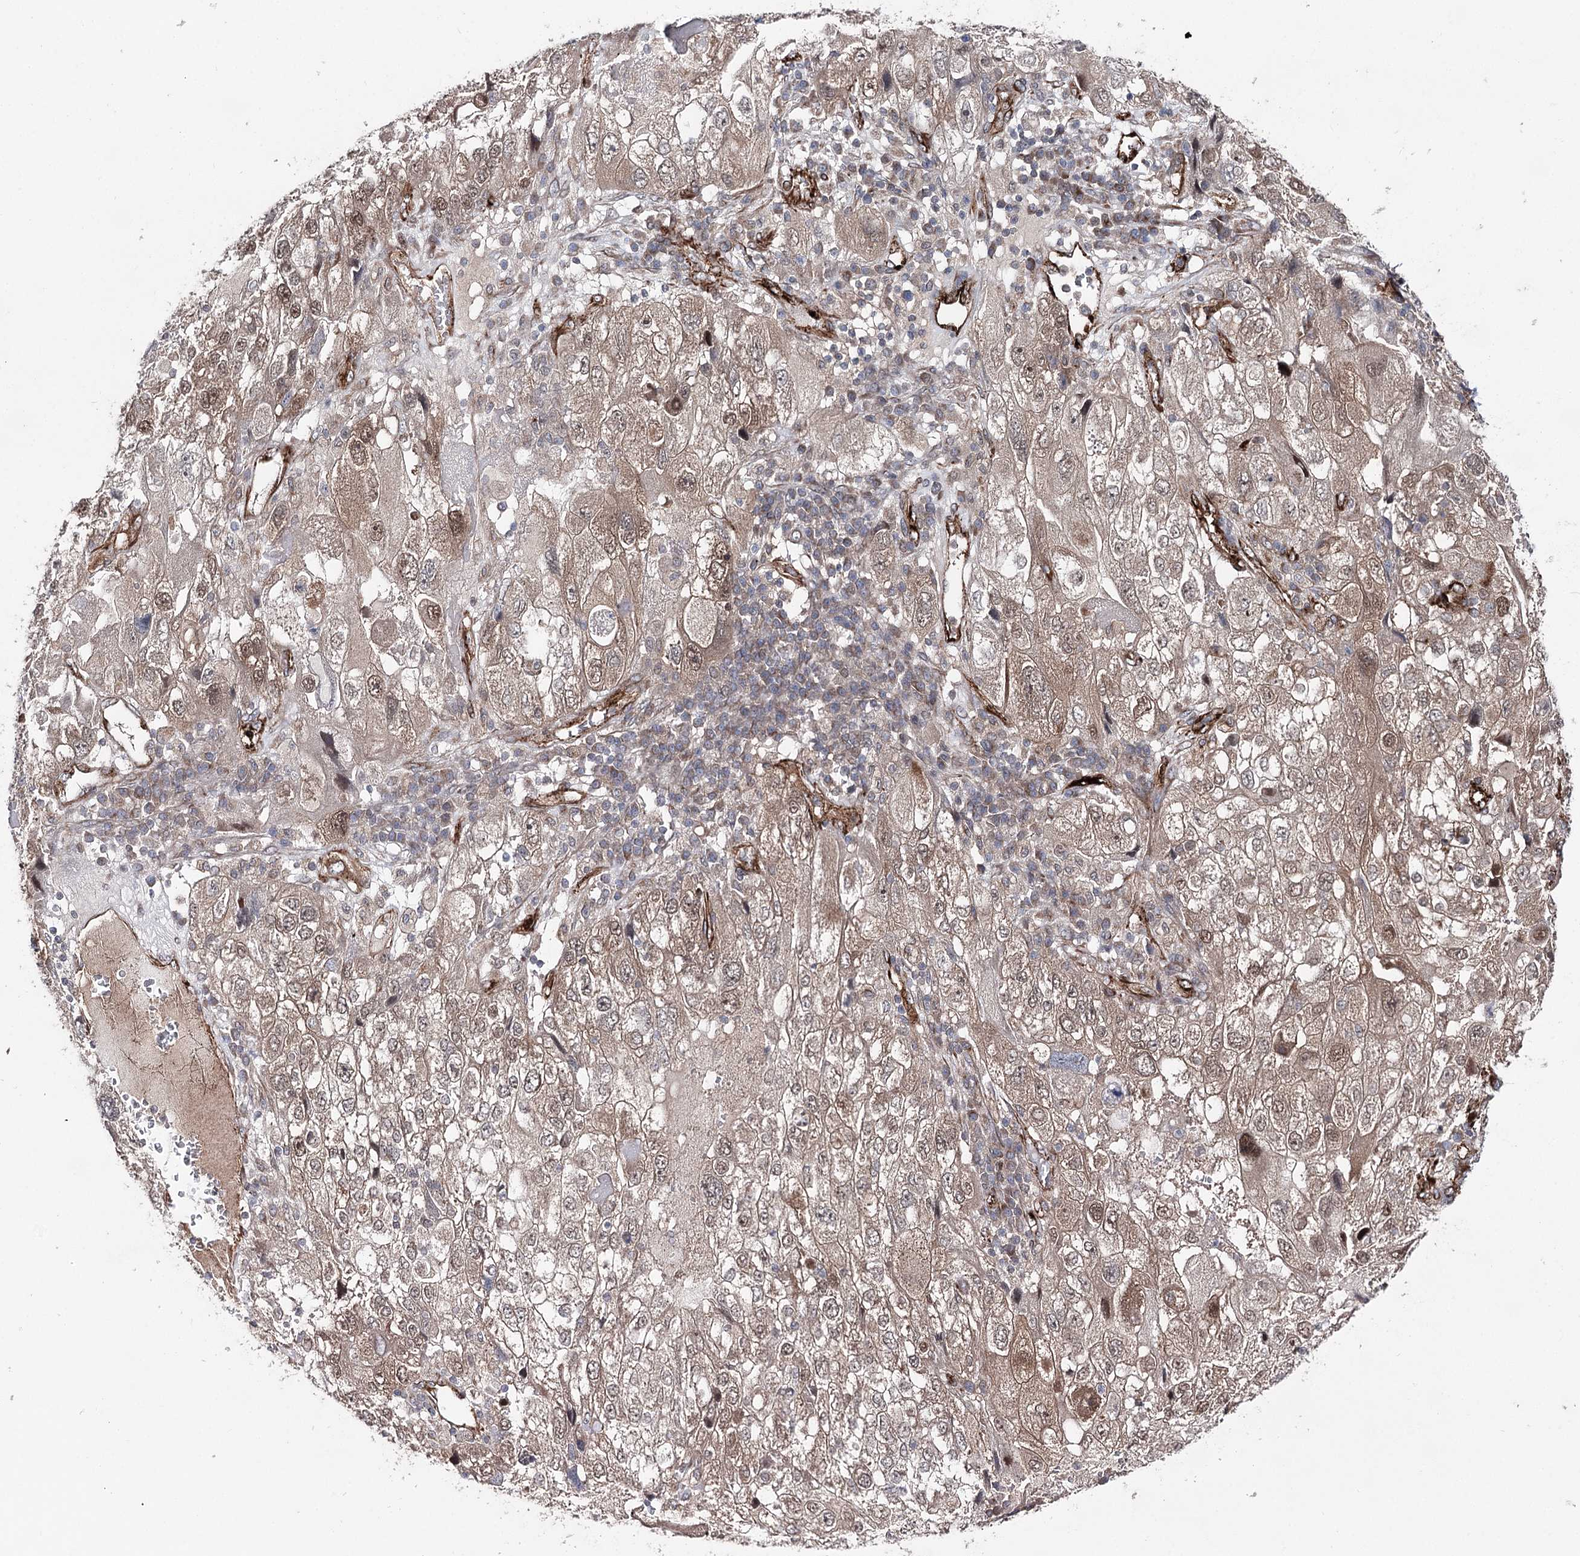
{"staining": {"intensity": "moderate", "quantity": "25%-75%", "location": "cytoplasmic/membranous,nuclear"}, "tissue": "endometrial cancer", "cell_type": "Tumor cells", "image_type": "cancer", "snomed": [{"axis": "morphology", "description": "Adenocarcinoma, NOS"}, {"axis": "topography", "description": "Endometrium"}], "caption": "A micrograph showing moderate cytoplasmic/membranous and nuclear expression in about 25%-75% of tumor cells in endometrial cancer (adenocarcinoma), as visualized by brown immunohistochemical staining.", "gene": "MIB1", "patient": {"sex": "female", "age": 49}}